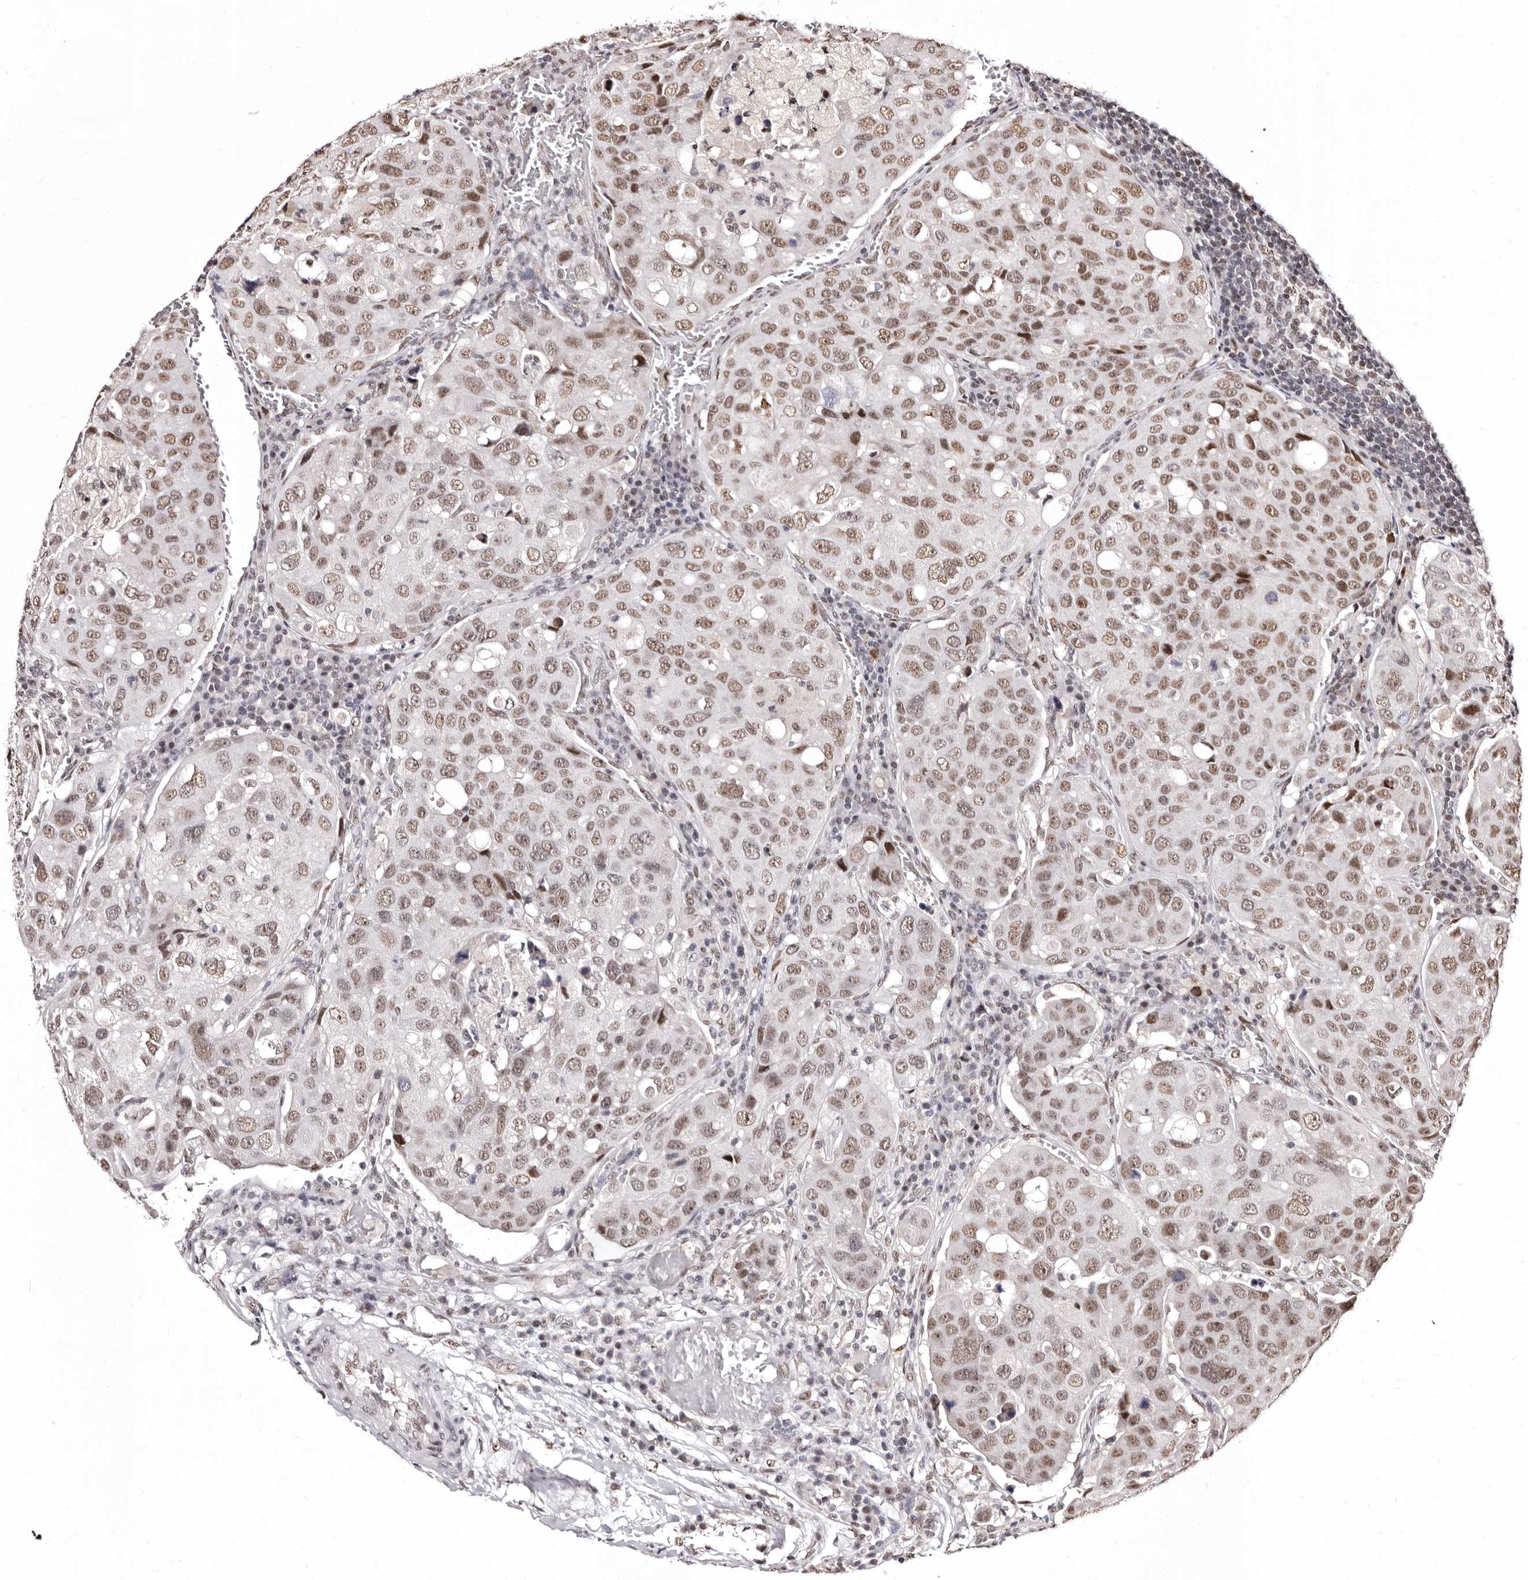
{"staining": {"intensity": "moderate", "quantity": ">75%", "location": "nuclear"}, "tissue": "urothelial cancer", "cell_type": "Tumor cells", "image_type": "cancer", "snomed": [{"axis": "morphology", "description": "Urothelial carcinoma, High grade"}, {"axis": "topography", "description": "Lymph node"}, {"axis": "topography", "description": "Urinary bladder"}], "caption": "Immunohistochemistry photomicrograph of human high-grade urothelial carcinoma stained for a protein (brown), which displays medium levels of moderate nuclear staining in about >75% of tumor cells.", "gene": "ANAPC11", "patient": {"sex": "male", "age": 51}}